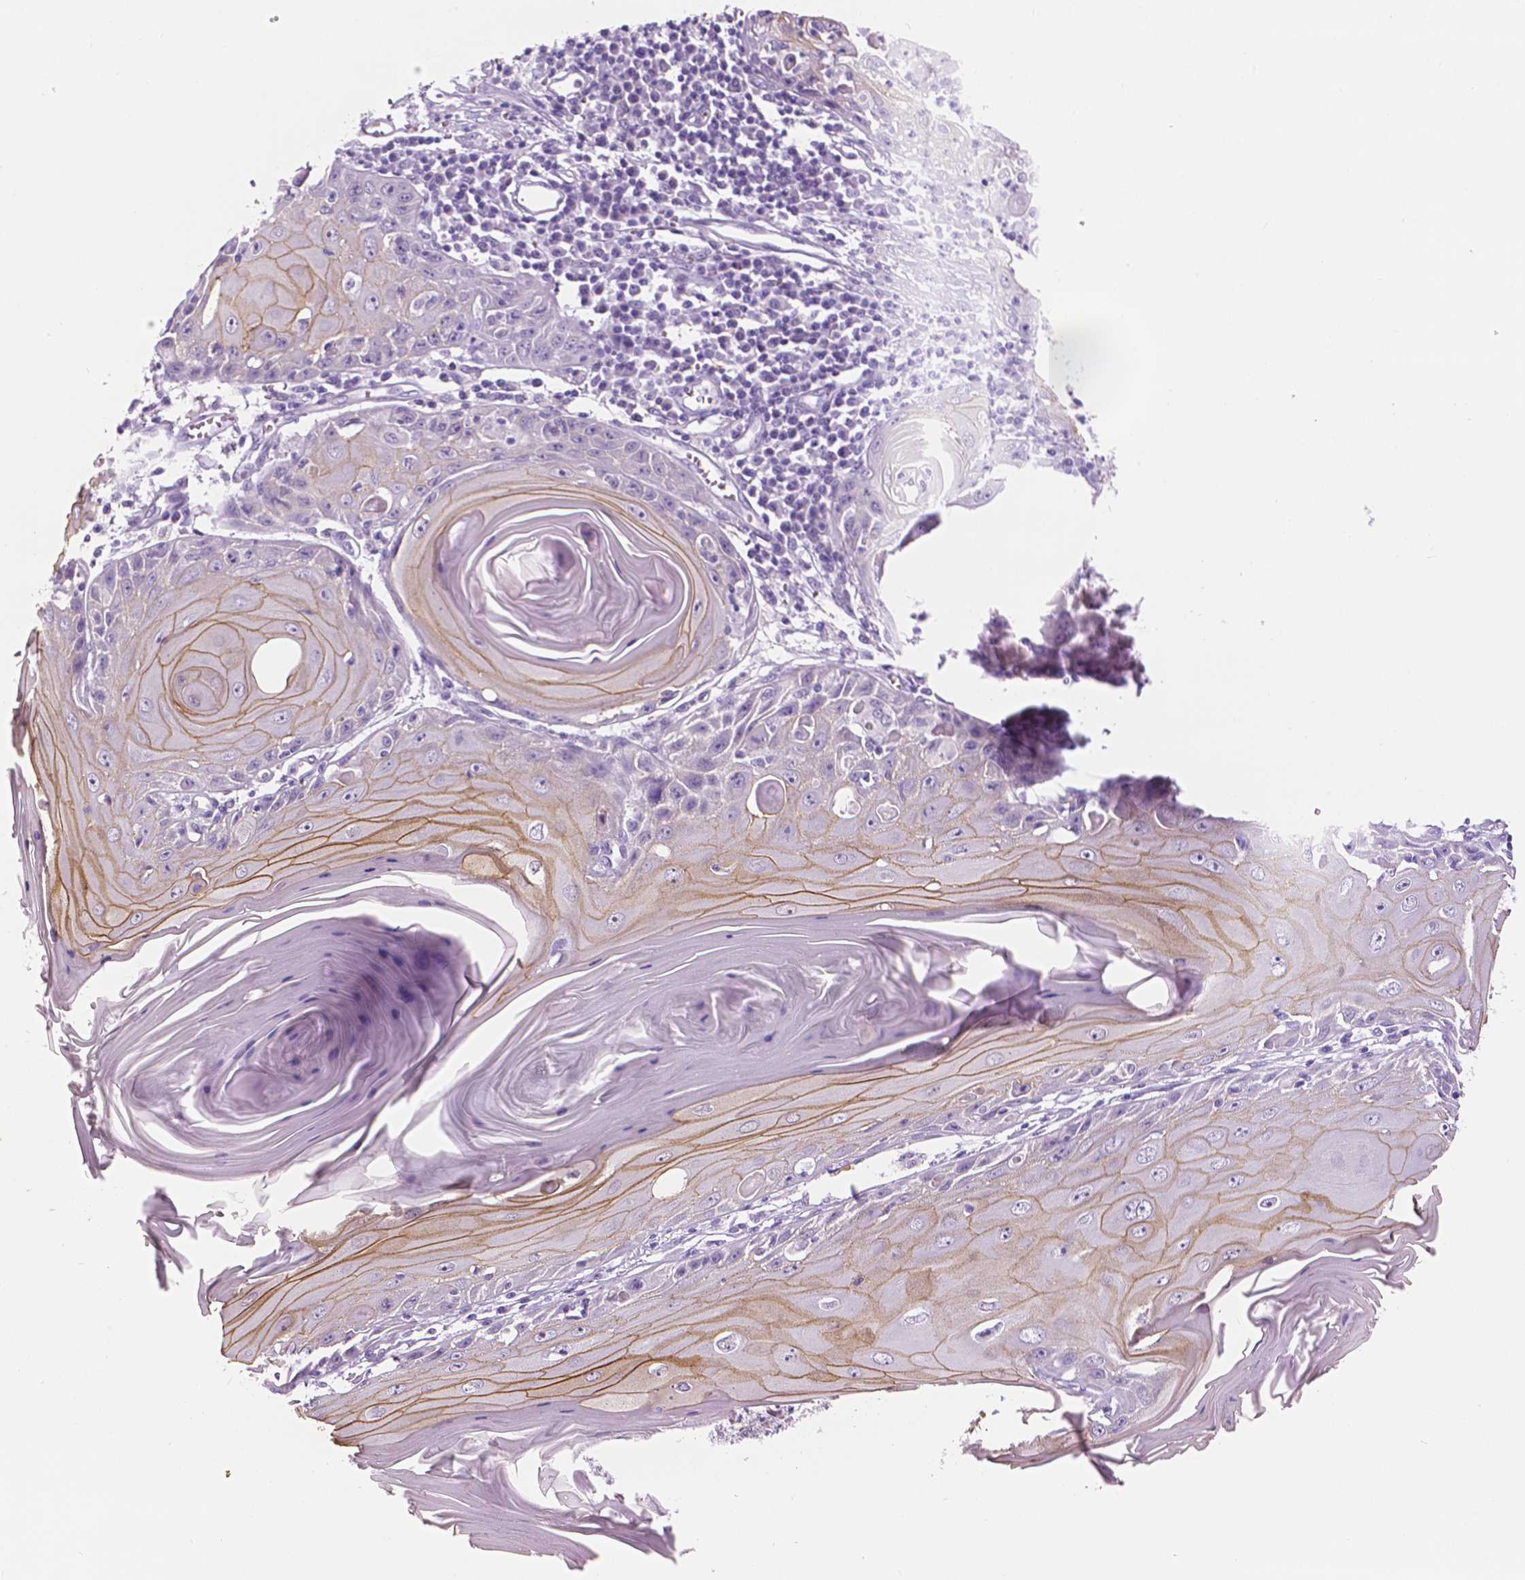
{"staining": {"intensity": "moderate", "quantity": "25%-75%", "location": "cytoplasmic/membranous"}, "tissue": "skin cancer", "cell_type": "Tumor cells", "image_type": "cancer", "snomed": [{"axis": "morphology", "description": "Squamous cell carcinoma, NOS"}, {"axis": "topography", "description": "Skin"}, {"axis": "topography", "description": "Vulva"}], "caption": "Tumor cells display medium levels of moderate cytoplasmic/membranous staining in approximately 25%-75% of cells in human squamous cell carcinoma (skin). Immunohistochemistry (ihc) stains the protein of interest in brown and the nuclei are stained blue.", "gene": "PPL", "patient": {"sex": "female", "age": 85}}